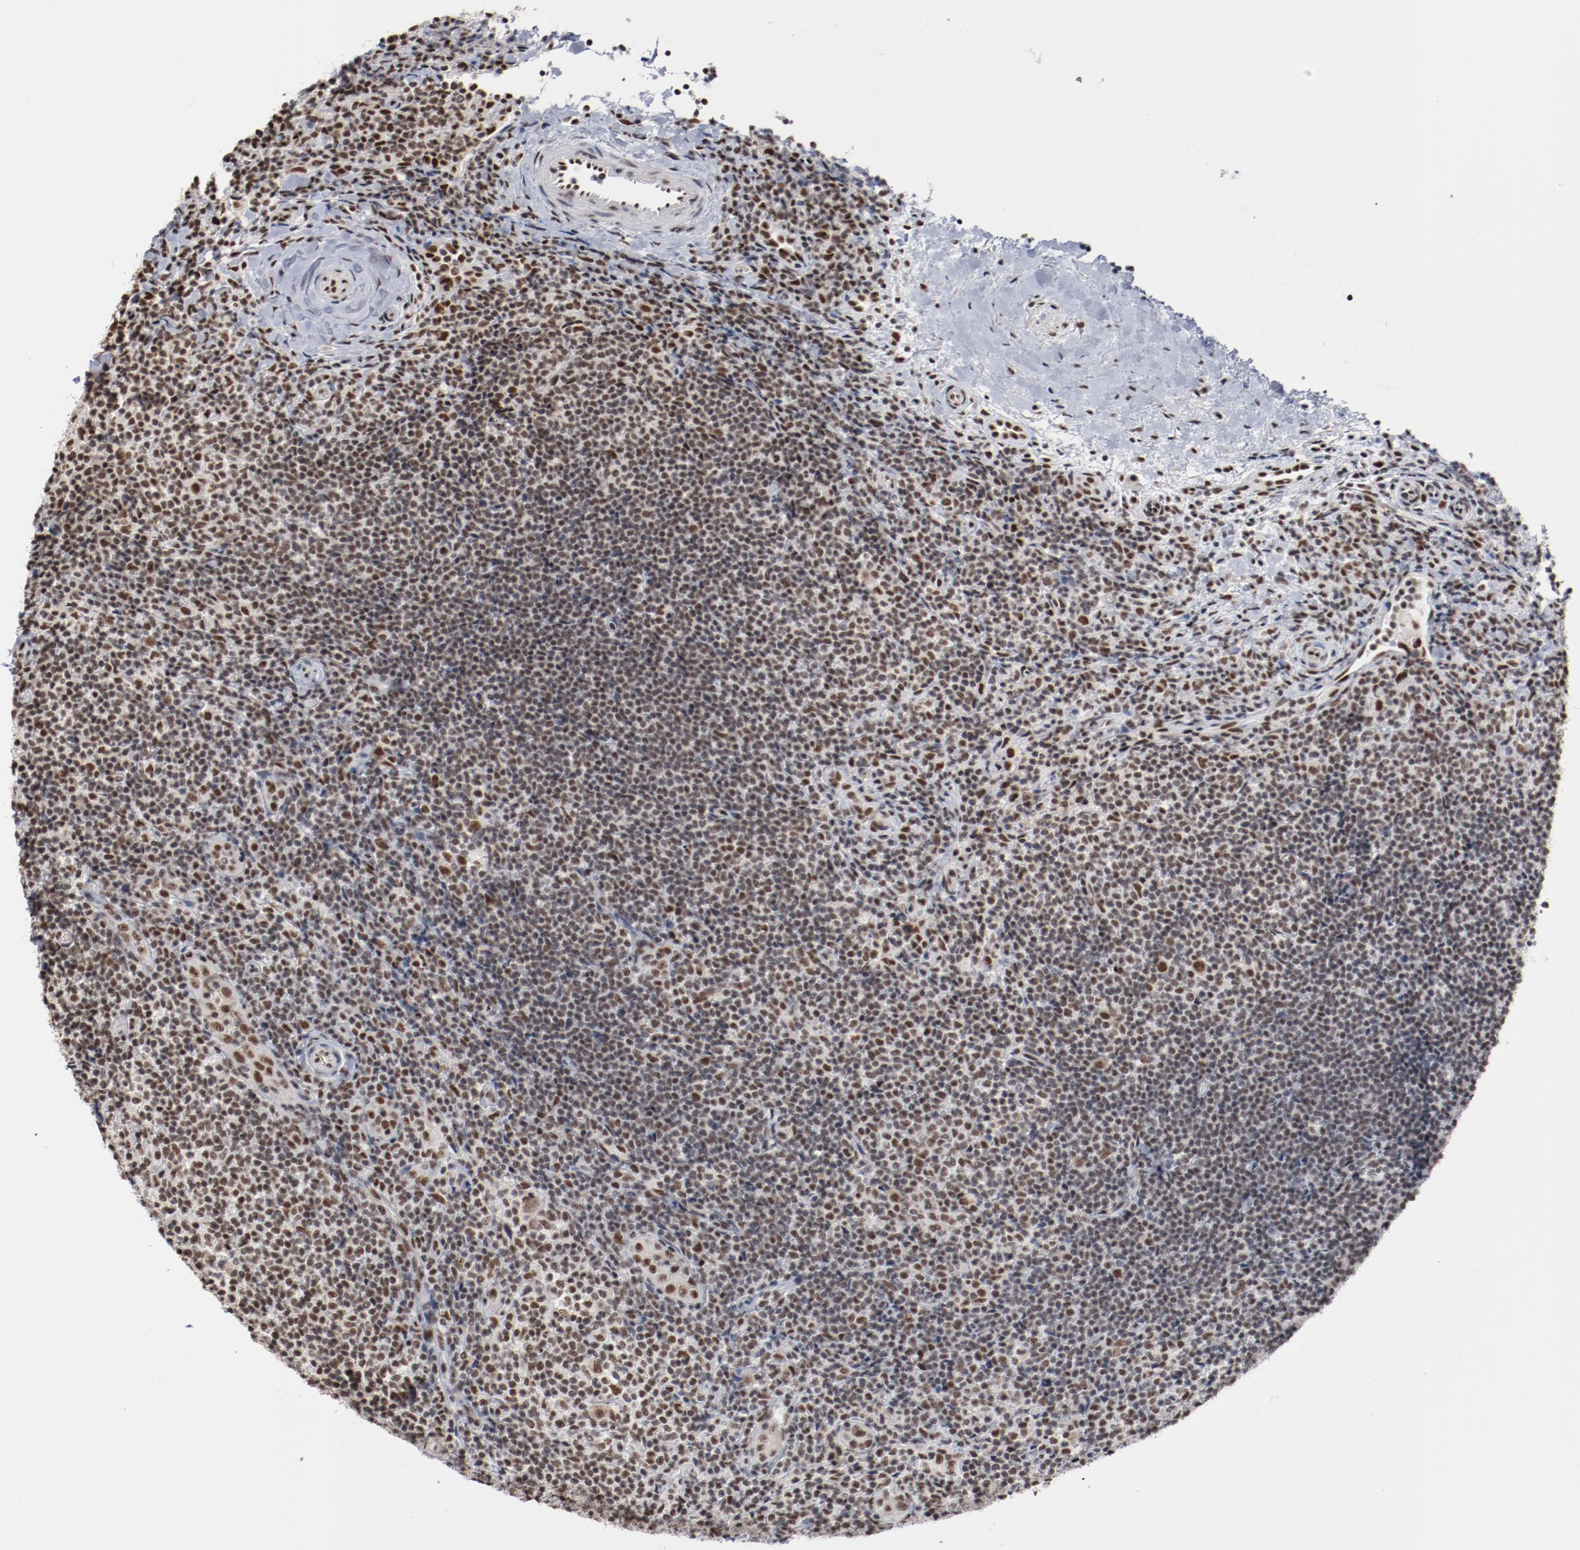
{"staining": {"intensity": "moderate", "quantity": "25%-75%", "location": "nuclear"}, "tissue": "lymphoma", "cell_type": "Tumor cells", "image_type": "cancer", "snomed": [{"axis": "morphology", "description": "Malignant lymphoma, non-Hodgkin's type, Low grade"}, {"axis": "topography", "description": "Lymph node"}], "caption": "Lymphoma stained with IHC demonstrates moderate nuclear expression in approximately 25%-75% of tumor cells.", "gene": "BUB3", "patient": {"sex": "female", "age": 76}}